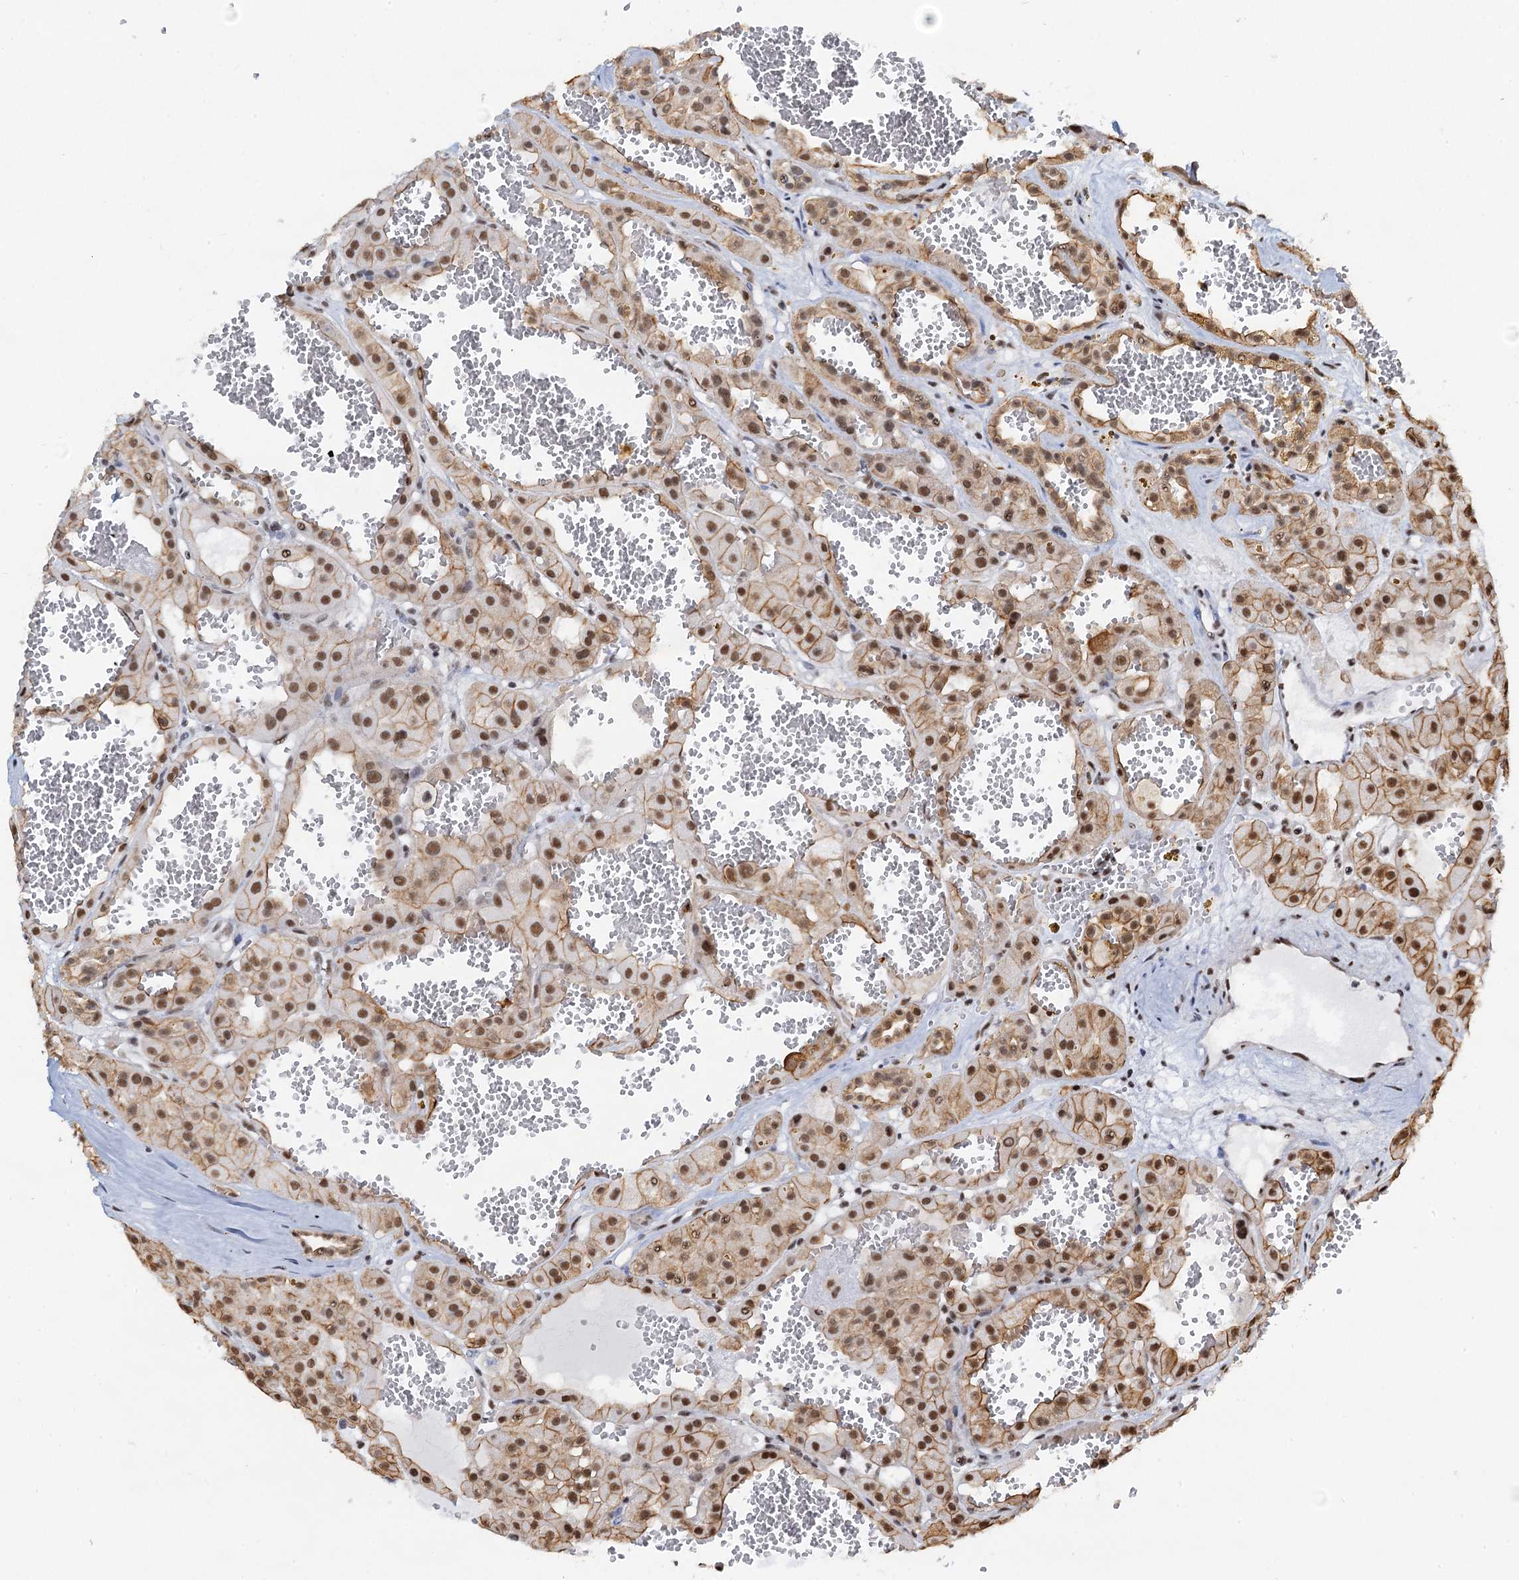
{"staining": {"intensity": "moderate", "quantity": ">75%", "location": "cytoplasmic/membranous,nuclear"}, "tissue": "renal cancer", "cell_type": "Tumor cells", "image_type": "cancer", "snomed": [{"axis": "morphology", "description": "Carcinoma, NOS"}, {"axis": "topography", "description": "Kidney"}], "caption": "Immunohistochemistry micrograph of neoplastic tissue: human carcinoma (renal) stained using immunohistochemistry (IHC) displays medium levels of moderate protein expression localized specifically in the cytoplasmic/membranous and nuclear of tumor cells, appearing as a cytoplasmic/membranous and nuclear brown color.", "gene": "ZNF609", "patient": {"sex": "female", "age": 75}}